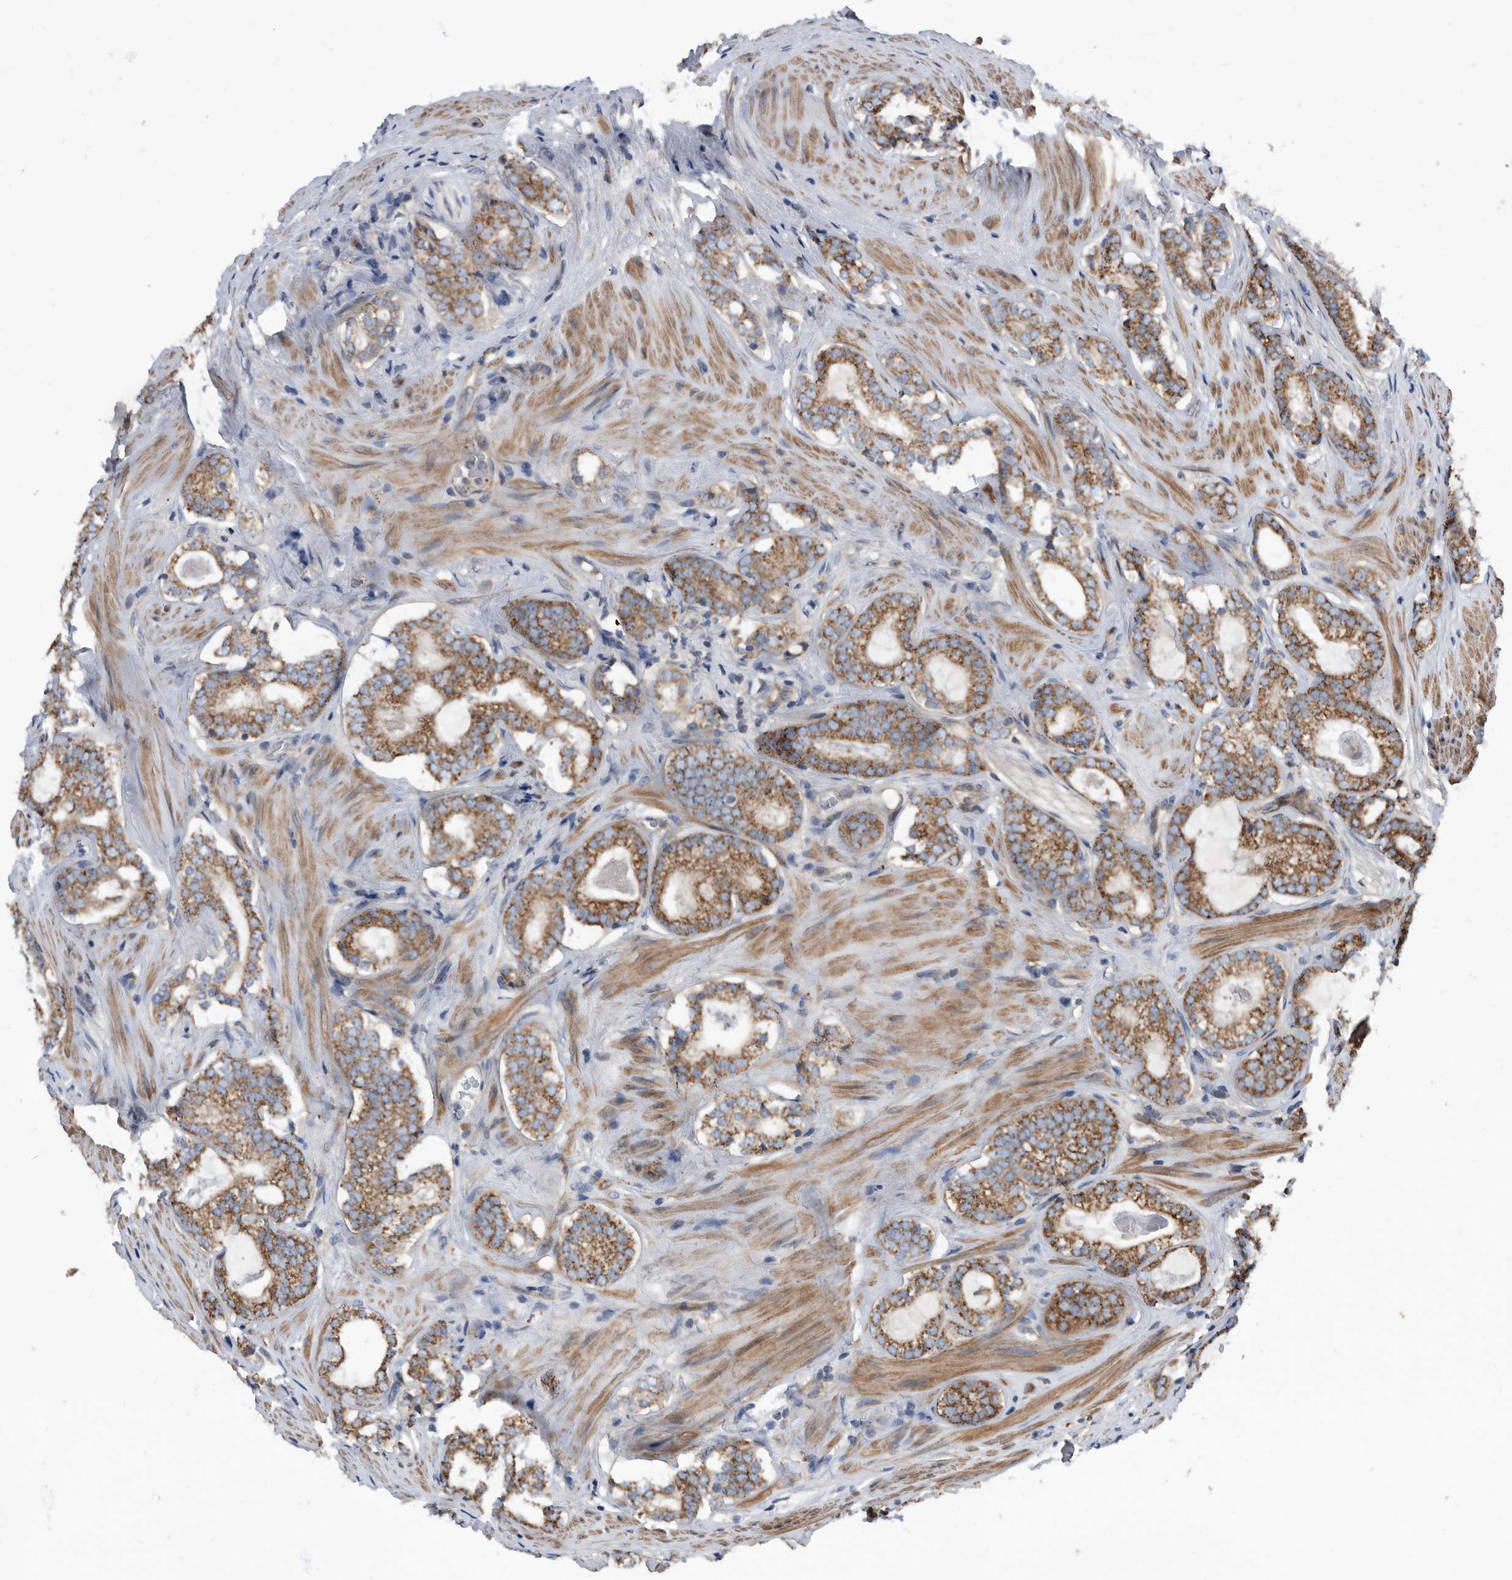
{"staining": {"intensity": "moderate", "quantity": ">75%", "location": "cytoplasmic/membranous"}, "tissue": "prostate cancer", "cell_type": "Tumor cells", "image_type": "cancer", "snomed": [{"axis": "morphology", "description": "Adenocarcinoma, High grade"}, {"axis": "topography", "description": "Prostate"}], "caption": "Immunohistochemistry (IHC) micrograph of neoplastic tissue: human prostate high-grade adenocarcinoma stained using immunohistochemistry (IHC) demonstrates medium levels of moderate protein expression localized specifically in the cytoplasmic/membranous of tumor cells, appearing as a cytoplasmic/membranous brown color.", "gene": "BAIAP3", "patient": {"sex": "male", "age": 63}}